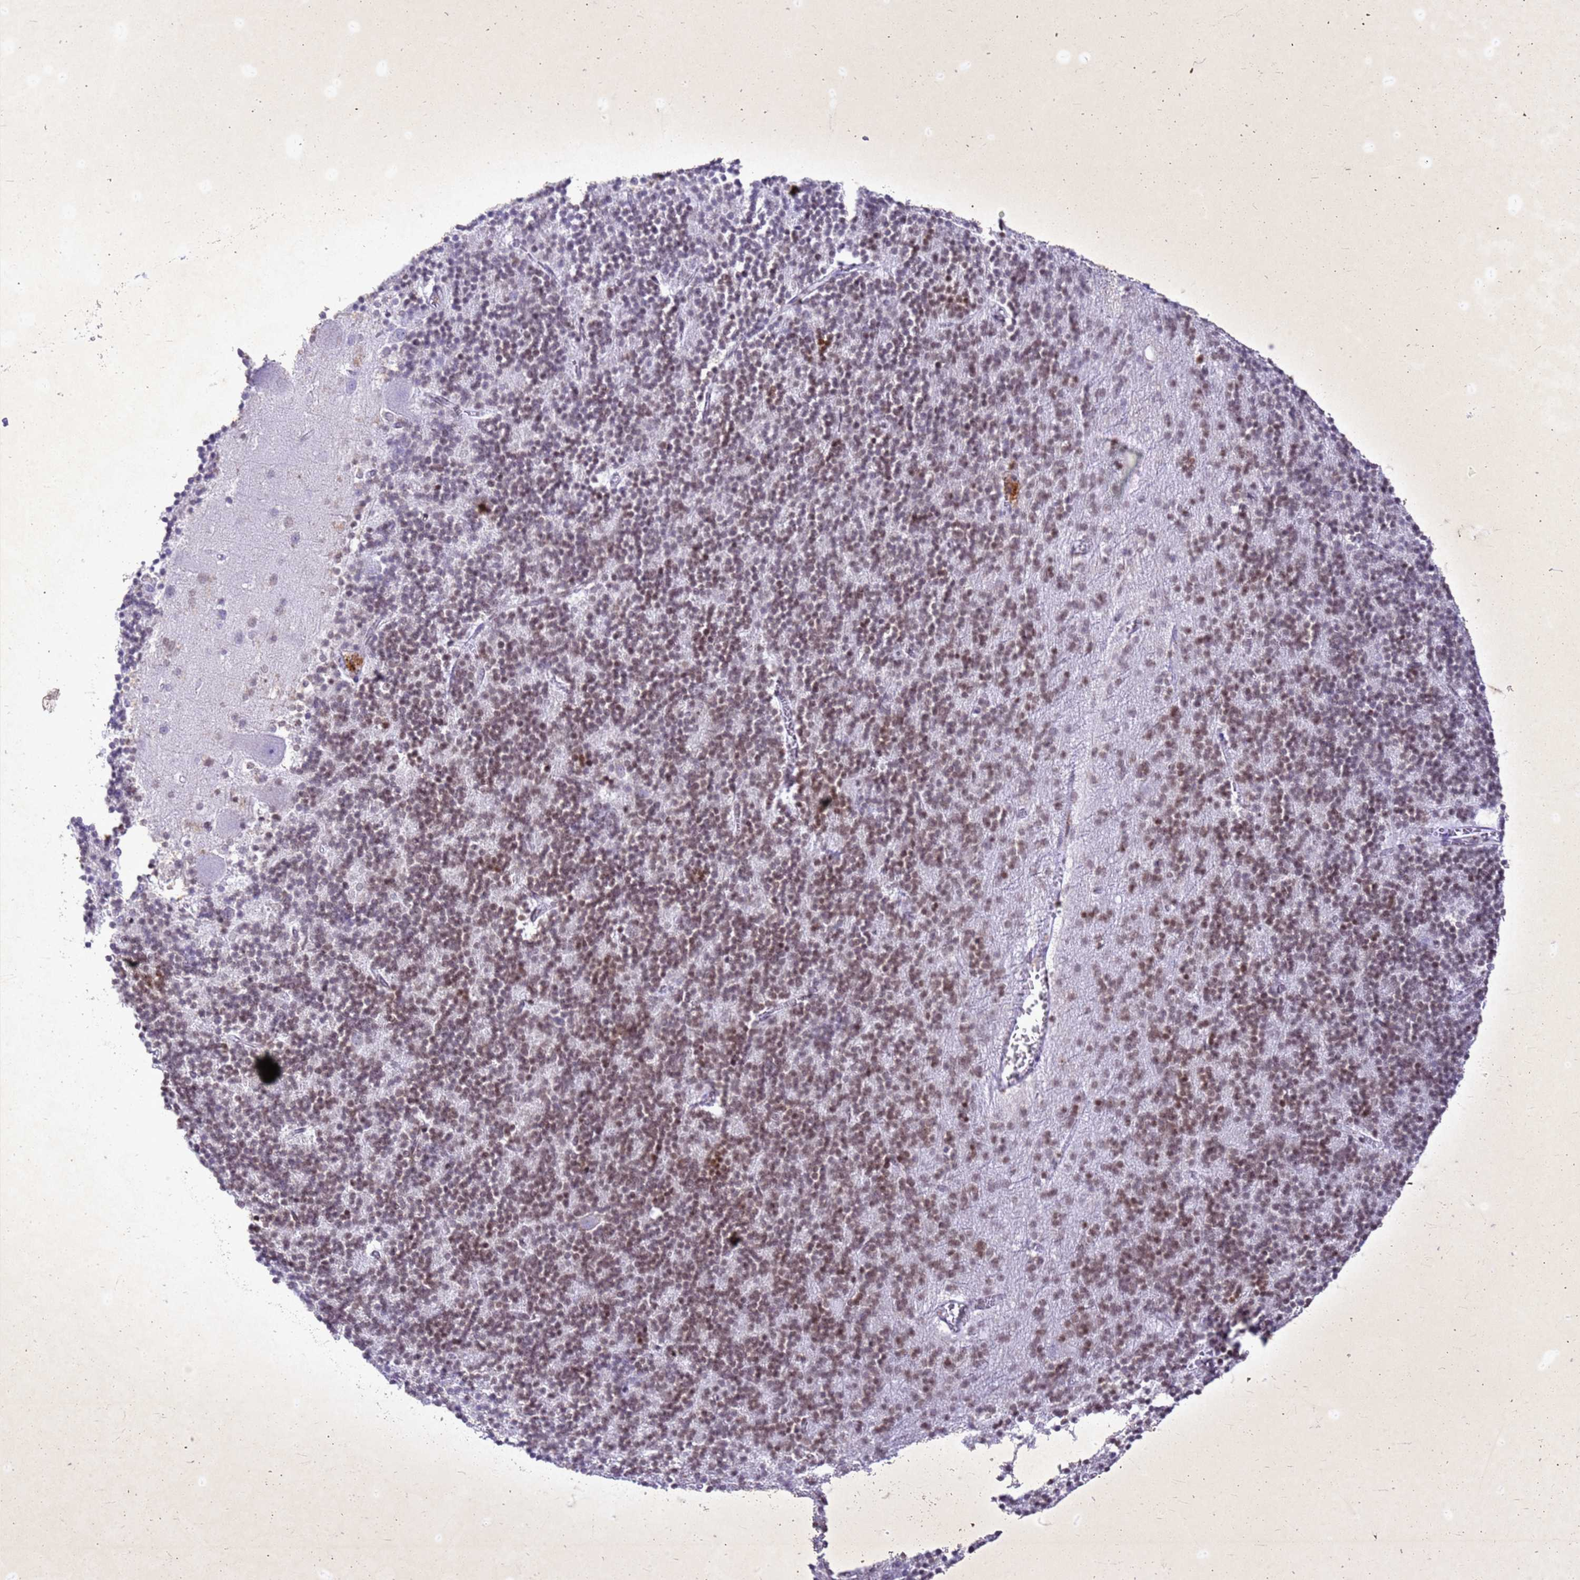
{"staining": {"intensity": "moderate", "quantity": "25%-75%", "location": "nuclear"}, "tissue": "cerebellum", "cell_type": "Cells in granular layer", "image_type": "normal", "snomed": [{"axis": "morphology", "description": "Normal tissue, NOS"}, {"axis": "topography", "description": "Cerebellum"}], "caption": "Cerebellum stained for a protein exhibits moderate nuclear positivity in cells in granular layer. The staining was performed using DAB to visualize the protein expression in brown, while the nuclei were stained in blue with hematoxylin (Magnification: 20x).", "gene": "COPS9", "patient": {"sex": "male", "age": 54}}